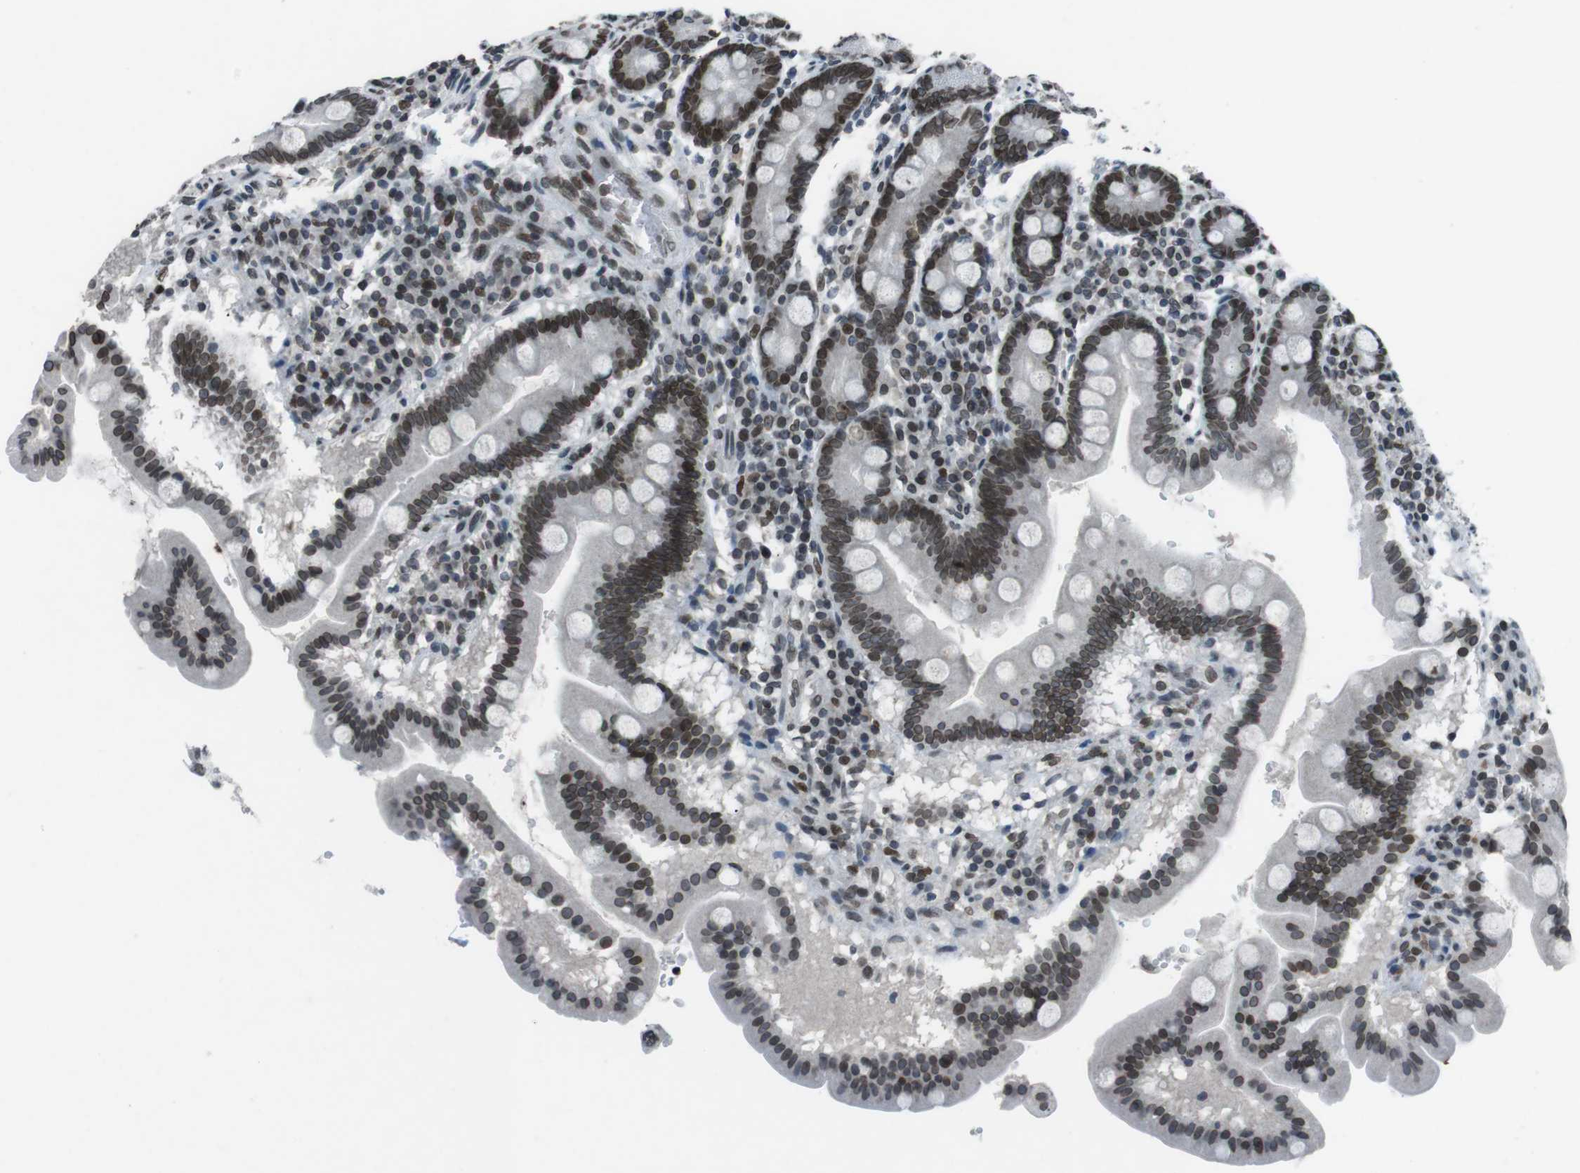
{"staining": {"intensity": "strong", "quantity": ">75%", "location": "cytoplasmic/membranous,nuclear"}, "tissue": "duodenum", "cell_type": "Glandular cells", "image_type": "normal", "snomed": [{"axis": "morphology", "description": "Normal tissue, NOS"}, {"axis": "topography", "description": "Duodenum"}], "caption": "Duodenum stained with DAB (3,3'-diaminobenzidine) IHC demonstrates high levels of strong cytoplasmic/membranous,nuclear staining in approximately >75% of glandular cells. The protein of interest is stained brown, and the nuclei are stained in blue (DAB IHC with brightfield microscopy, high magnification).", "gene": "MAD1L1", "patient": {"sex": "male", "age": 50}}